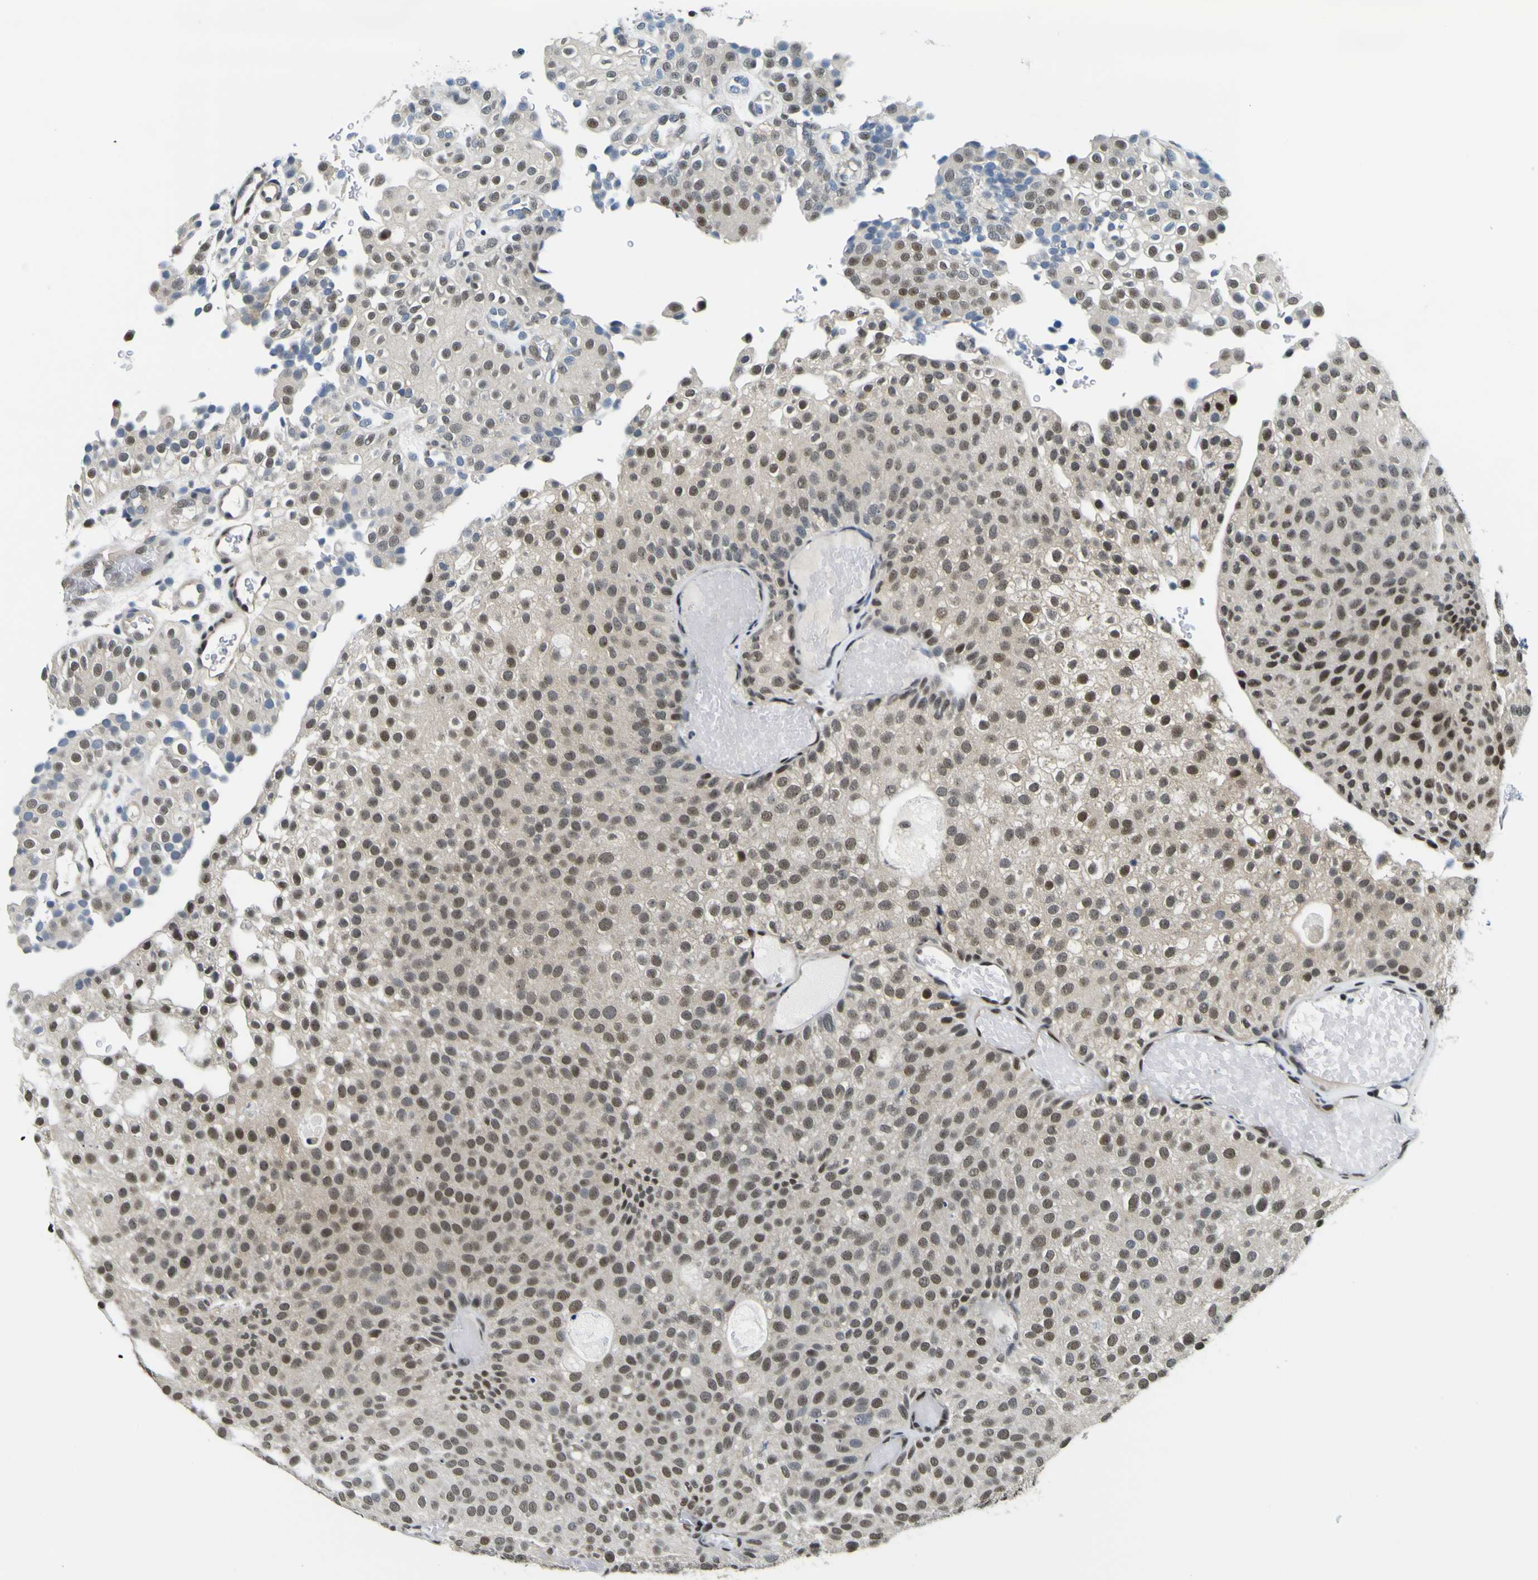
{"staining": {"intensity": "moderate", "quantity": ">75%", "location": "nuclear"}, "tissue": "urothelial cancer", "cell_type": "Tumor cells", "image_type": "cancer", "snomed": [{"axis": "morphology", "description": "Urothelial carcinoma, Low grade"}, {"axis": "topography", "description": "Urinary bladder"}], "caption": "Protein expression analysis of human low-grade urothelial carcinoma reveals moderate nuclear positivity in approximately >75% of tumor cells. The staining is performed using DAB (3,3'-diaminobenzidine) brown chromogen to label protein expression. The nuclei are counter-stained blue using hematoxylin.", "gene": "SP1", "patient": {"sex": "male", "age": 78}}